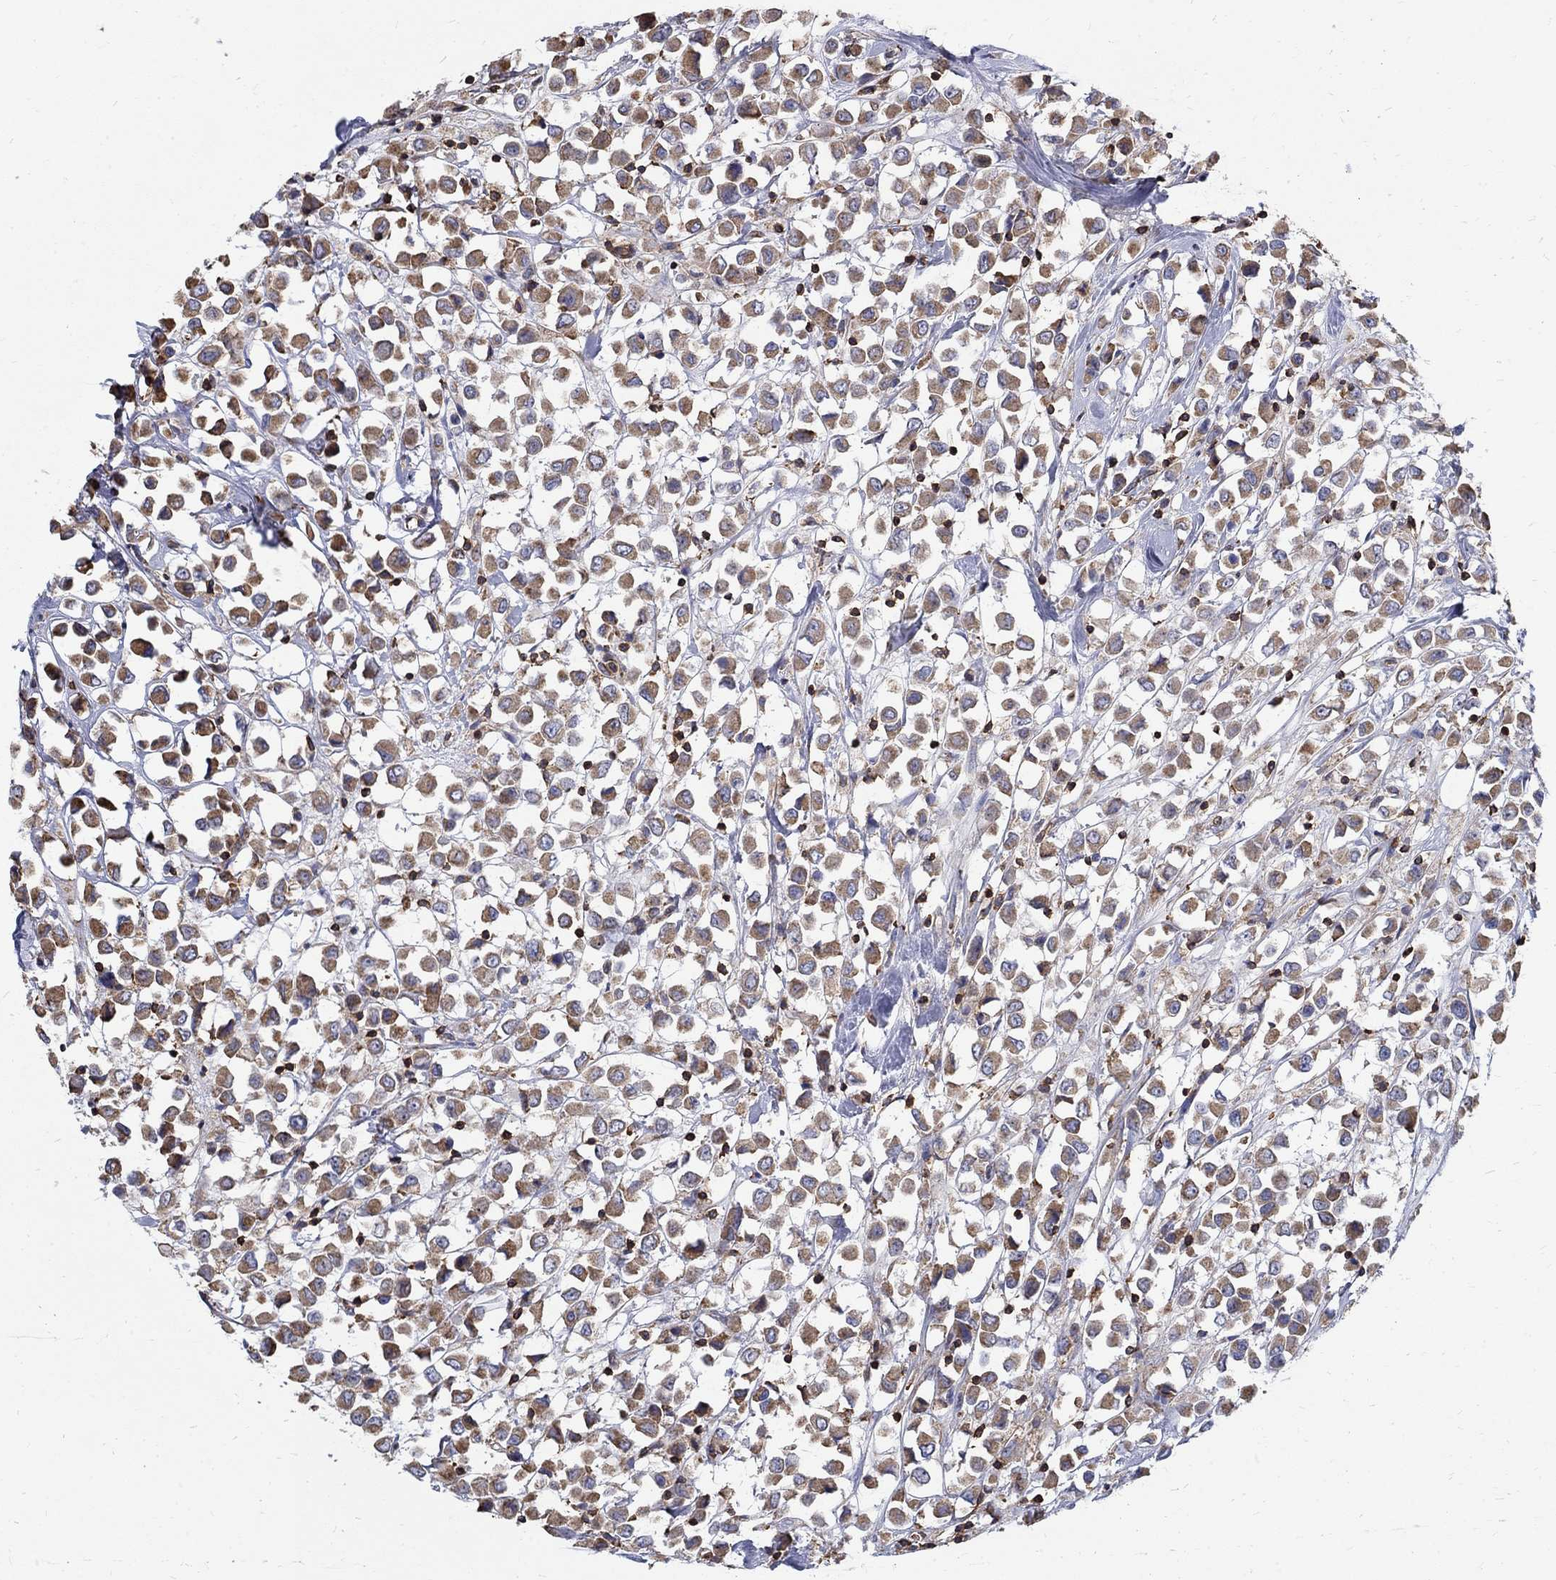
{"staining": {"intensity": "moderate", "quantity": "25%-75%", "location": "cytoplasmic/membranous"}, "tissue": "breast cancer", "cell_type": "Tumor cells", "image_type": "cancer", "snomed": [{"axis": "morphology", "description": "Duct carcinoma"}, {"axis": "topography", "description": "Breast"}], "caption": "Immunohistochemical staining of human breast cancer (intraductal carcinoma) displays medium levels of moderate cytoplasmic/membranous expression in approximately 25%-75% of tumor cells.", "gene": "AGAP2", "patient": {"sex": "female", "age": 61}}